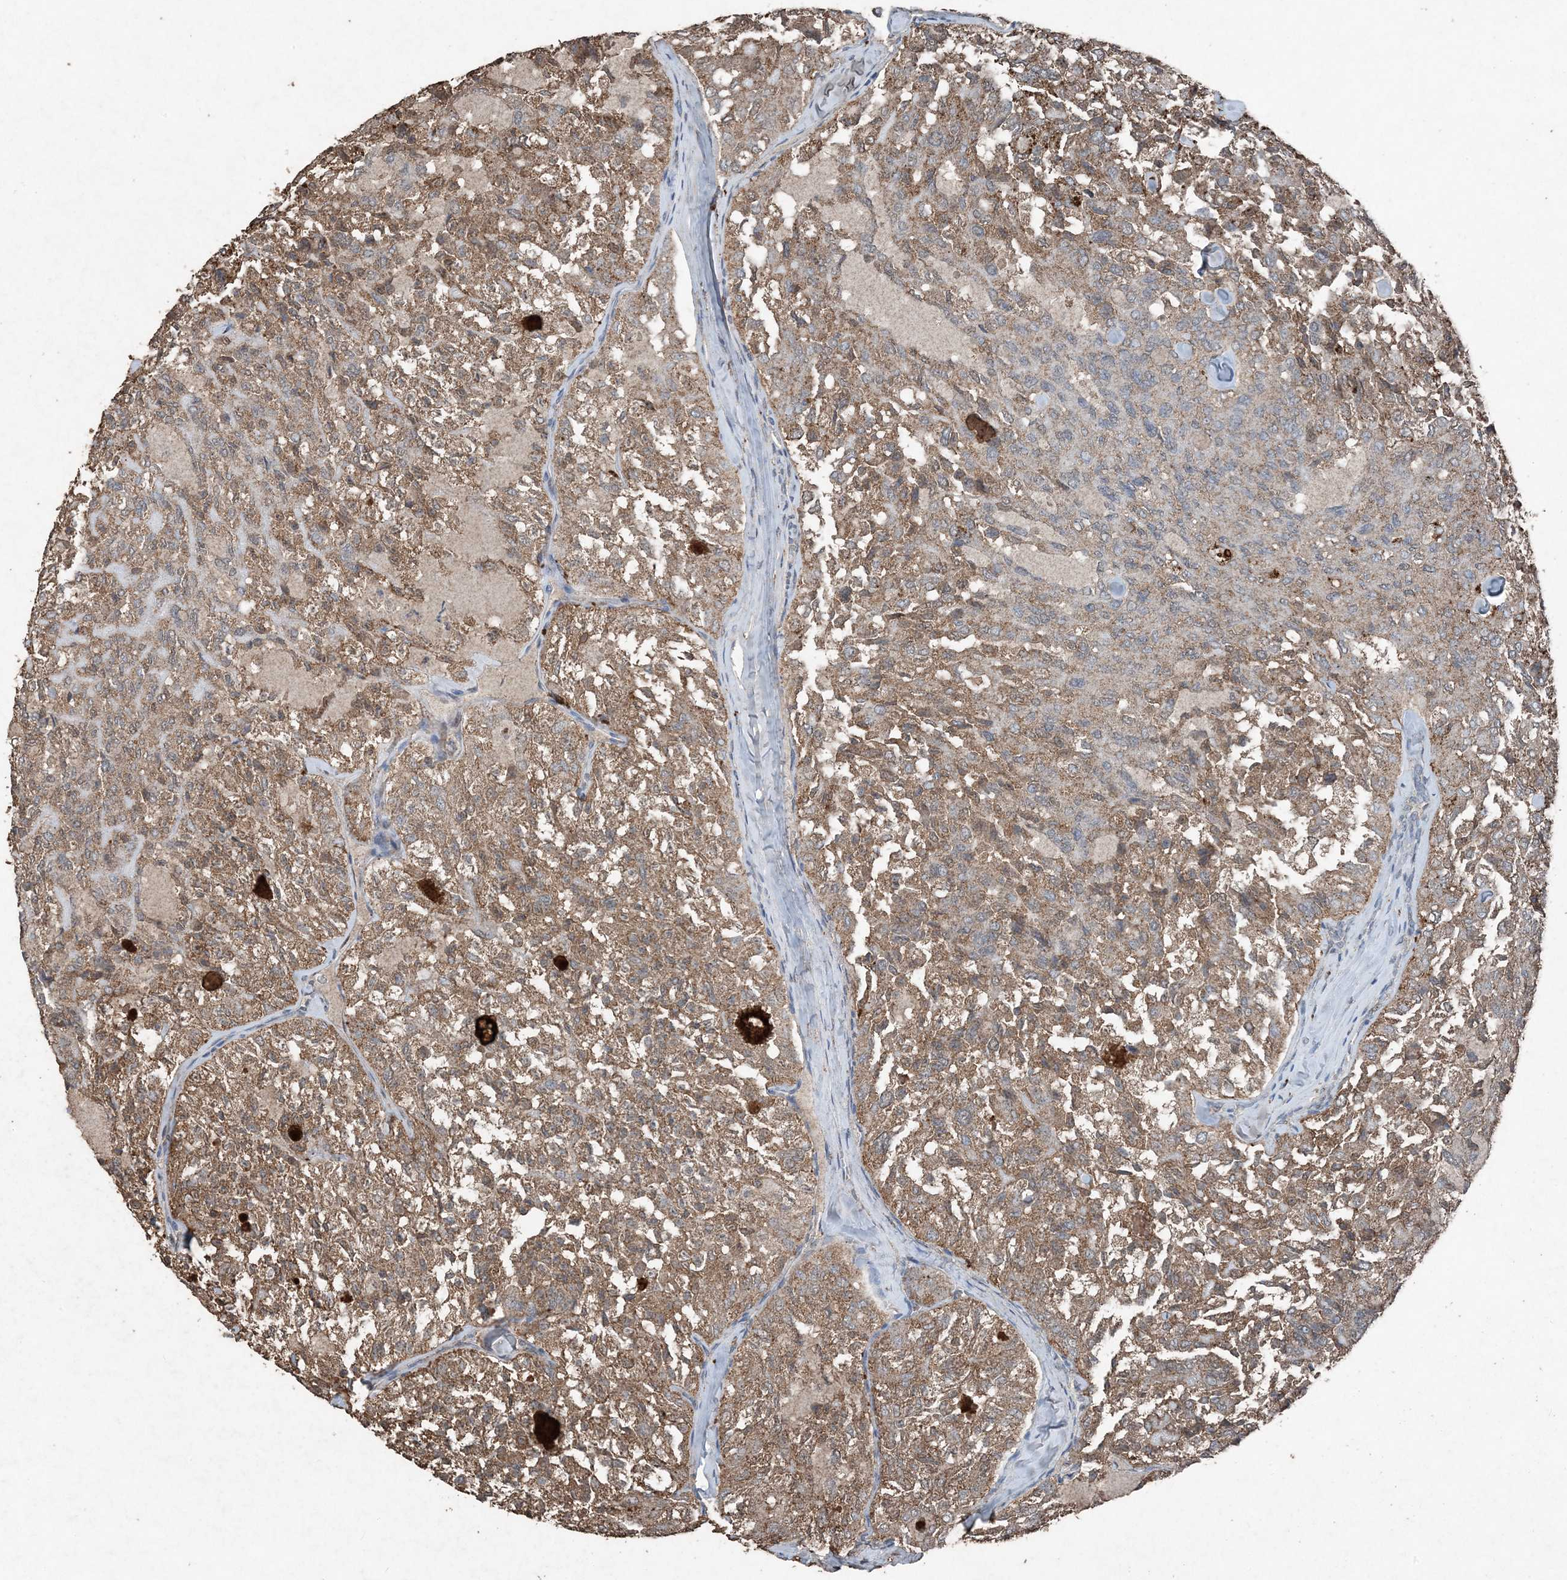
{"staining": {"intensity": "moderate", "quantity": ">75%", "location": "cytoplasmic/membranous"}, "tissue": "thyroid cancer", "cell_type": "Tumor cells", "image_type": "cancer", "snomed": [{"axis": "morphology", "description": "Follicular adenoma carcinoma, NOS"}, {"axis": "topography", "description": "Thyroid gland"}], "caption": "This is an image of immunohistochemistry (IHC) staining of thyroid cancer (follicular adenoma carcinoma), which shows moderate expression in the cytoplasmic/membranous of tumor cells.", "gene": "FCN3", "patient": {"sex": "male", "age": 75}}